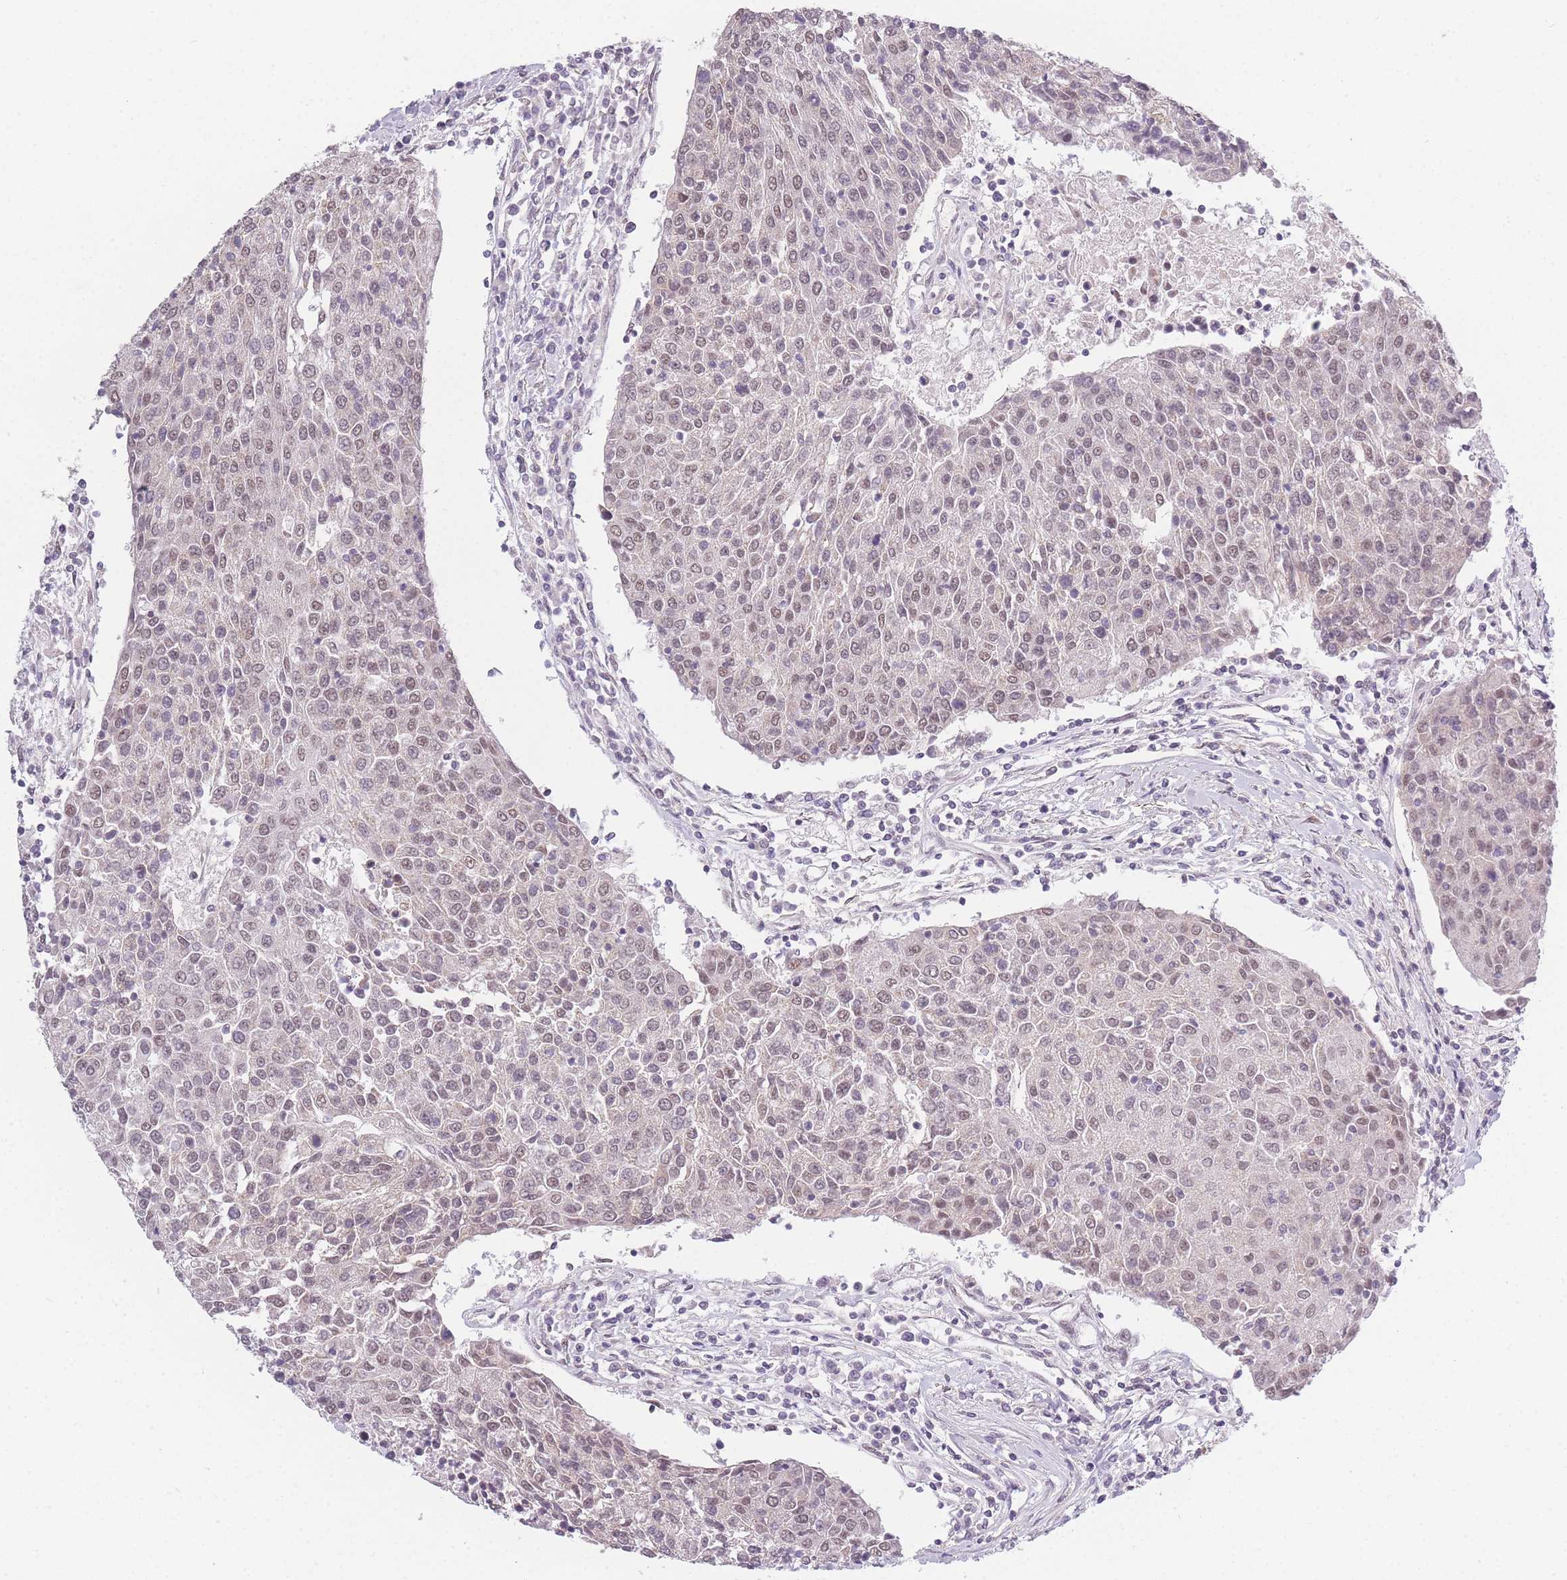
{"staining": {"intensity": "moderate", "quantity": ">75%", "location": "nuclear"}, "tissue": "urothelial cancer", "cell_type": "Tumor cells", "image_type": "cancer", "snomed": [{"axis": "morphology", "description": "Urothelial carcinoma, High grade"}, {"axis": "topography", "description": "Urinary bladder"}], "caption": "High-grade urothelial carcinoma tissue demonstrates moderate nuclear expression in about >75% of tumor cells, visualized by immunohistochemistry.", "gene": "SIN3B", "patient": {"sex": "female", "age": 85}}